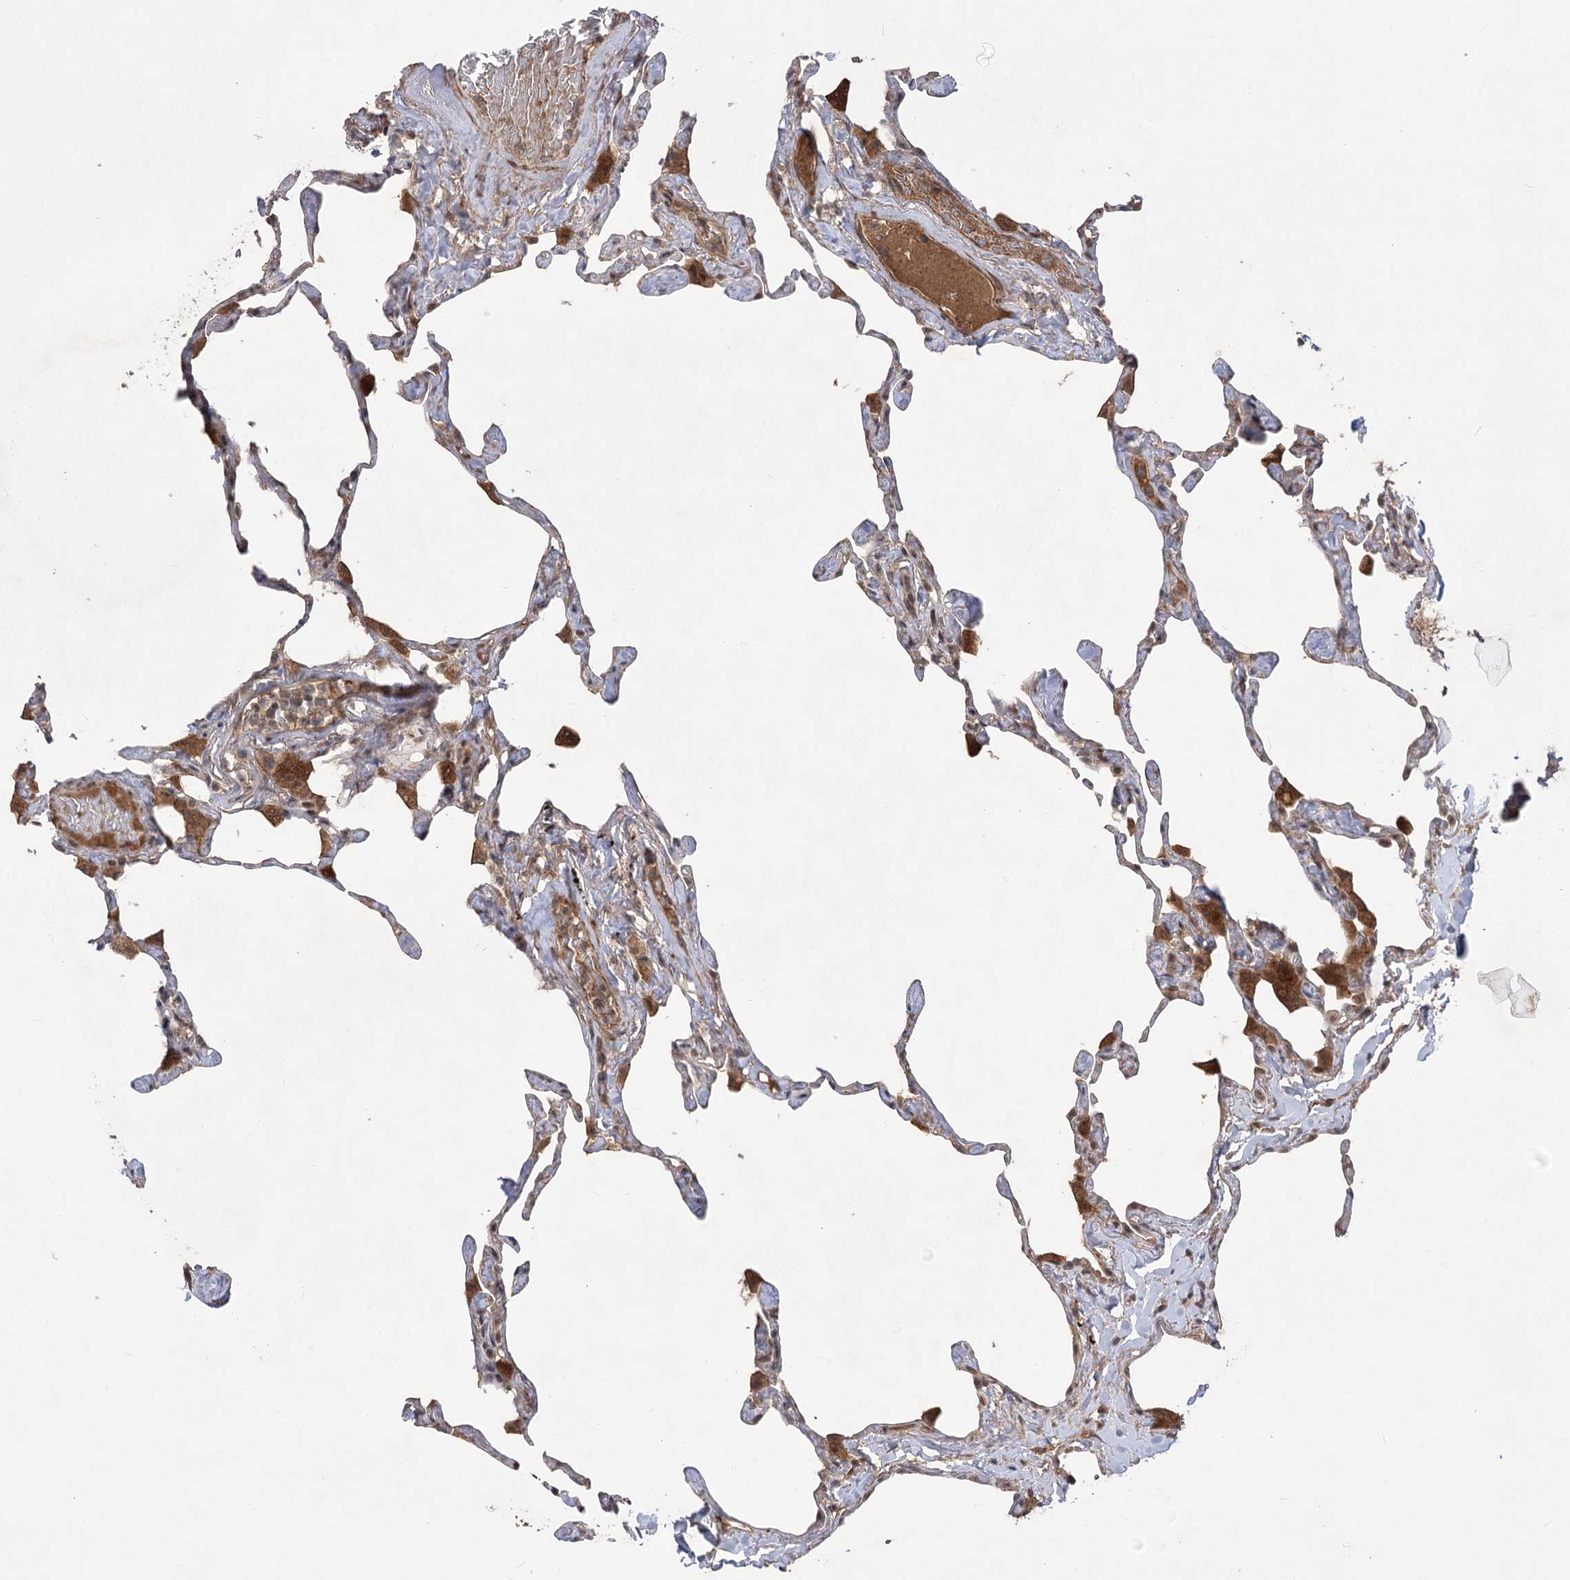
{"staining": {"intensity": "moderate", "quantity": ">75%", "location": "cytoplasmic/membranous"}, "tissue": "lung", "cell_type": "Alveolar cells", "image_type": "normal", "snomed": [{"axis": "morphology", "description": "Normal tissue, NOS"}, {"axis": "topography", "description": "Lung"}], "caption": "A histopathology image of human lung stained for a protein demonstrates moderate cytoplasmic/membranous brown staining in alveolar cells.", "gene": "TENM2", "patient": {"sex": "male", "age": 65}}